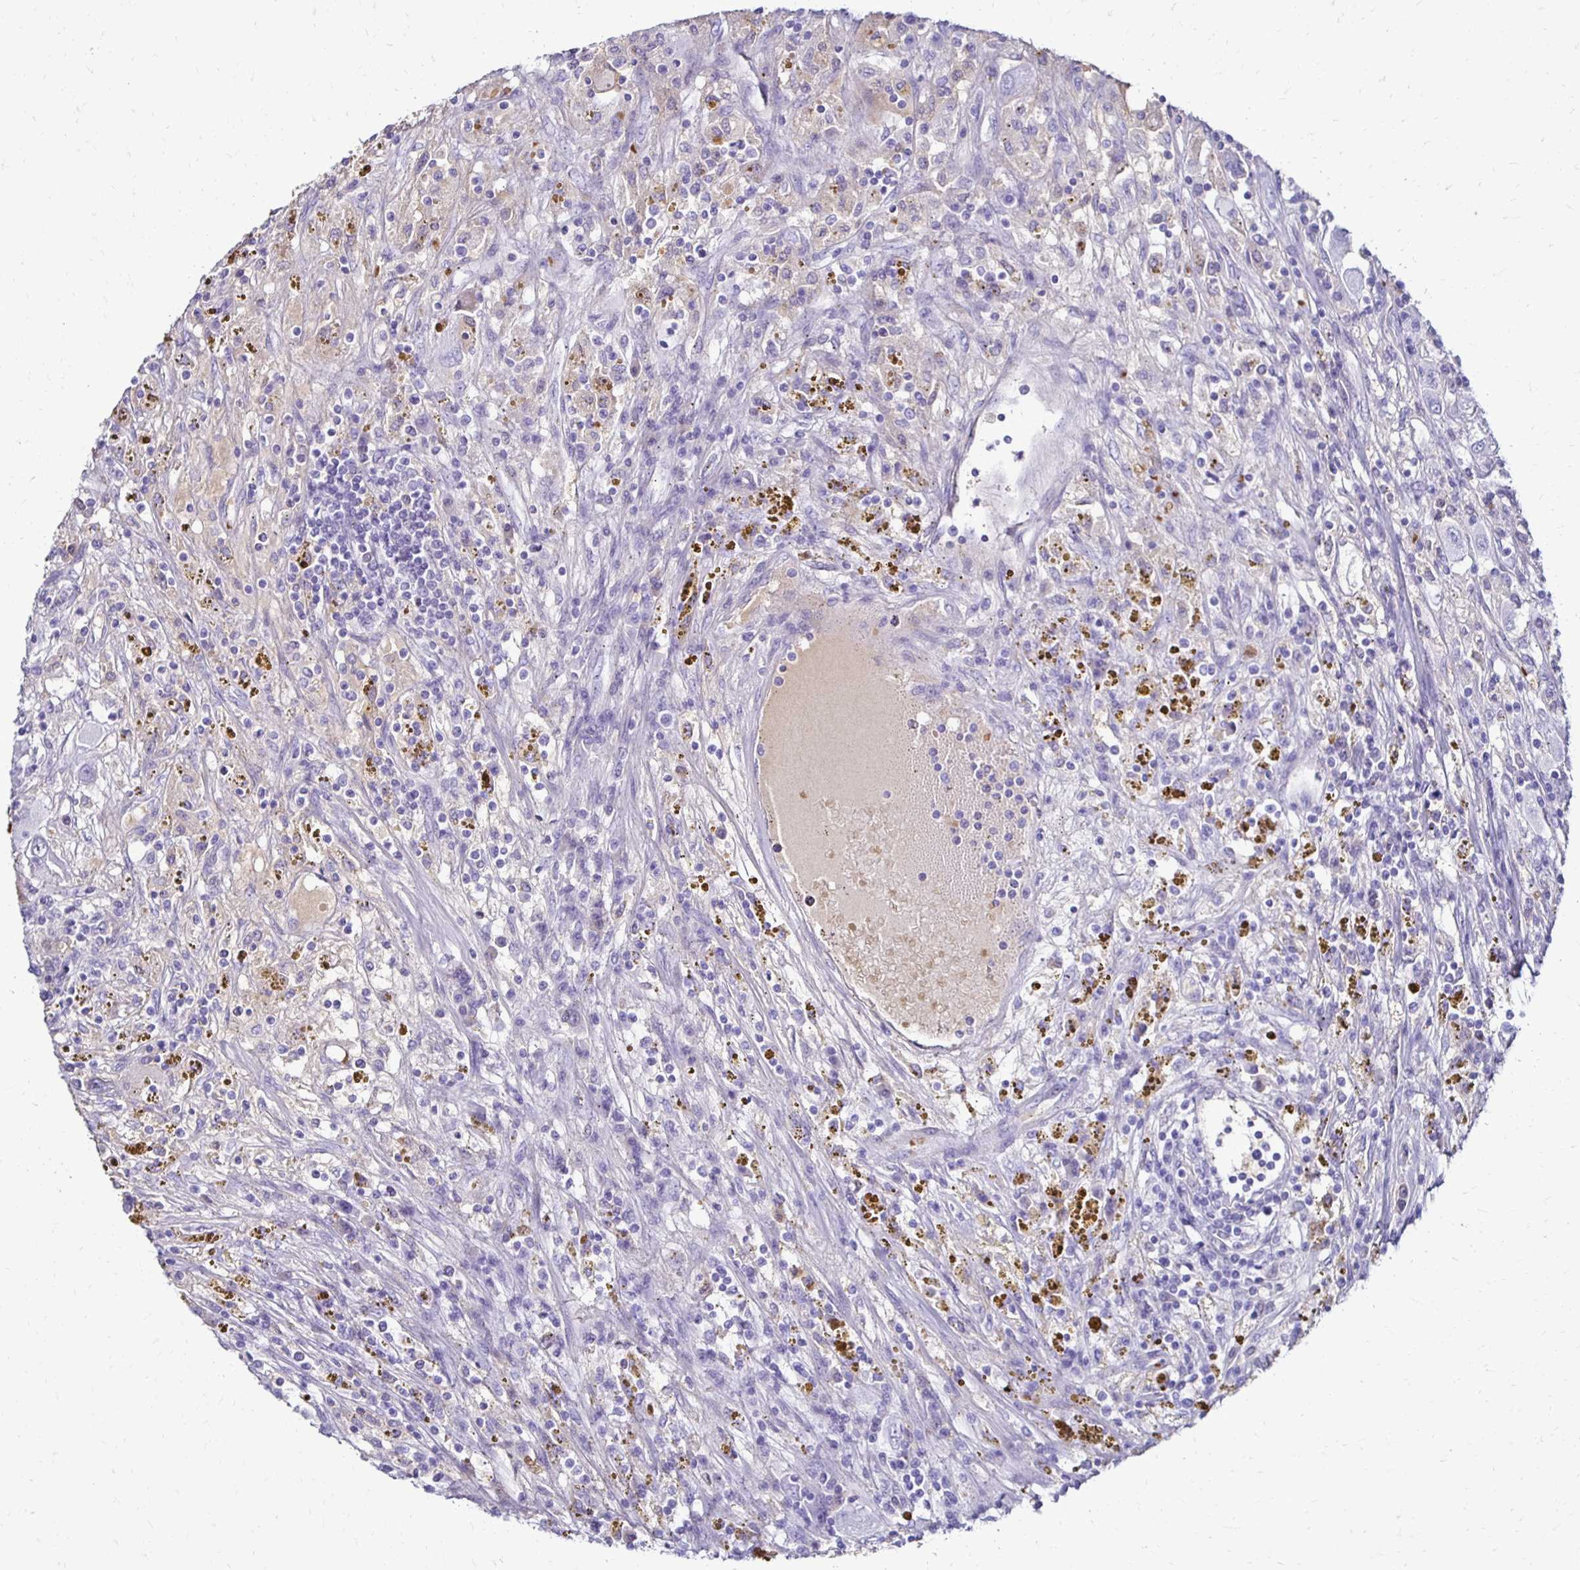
{"staining": {"intensity": "negative", "quantity": "none", "location": "none"}, "tissue": "renal cancer", "cell_type": "Tumor cells", "image_type": "cancer", "snomed": [{"axis": "morphology", "description": "Adenocarcinoma, NOS"}, {"axis": "topography", "description": "Kidney"}], "caption": "Renal cancer was stained to show a protein in brown. There is no significant staining in tumor cells. (DAB immunohistochemistry, high magnification).", "gene": "RHBDL3", "patient": {"sex": "female", "age": 67}}